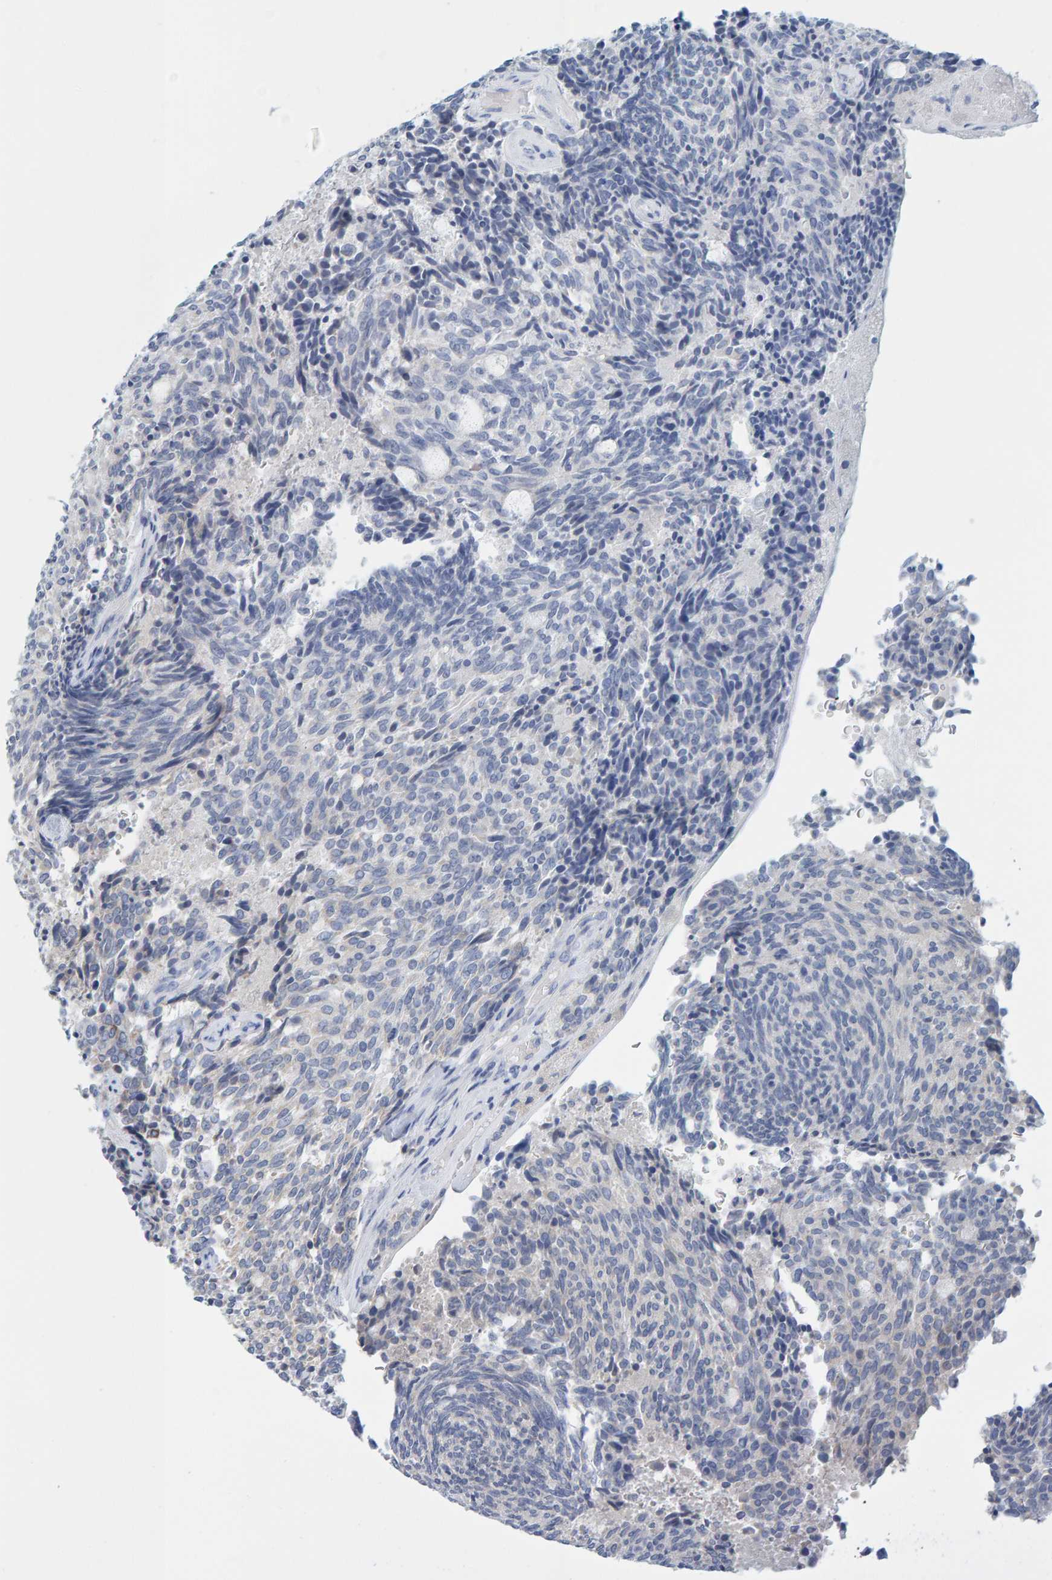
{"staining": {"intensity": "negative", "quantity": "none", "location": "none"}, "tissue": "carcinoid", "cell_type": "Tumor cells", "image_type": "cancer", "snomed": [{"axis": "morphology", "description": "Carcinoid, malignant, NOS"}, {"axis": "topography", "description": "Pancreas"}], "caption": "Carcinoid (malignant) was stained to show a protein in brown. There is no significant expression in tumor cells. Brightfield microscopy of immunohistochemistry stained with DAB (brown) and hematoxylin (blue), captured at high magnification.", "gene": "TATDN1", "patient": {"sex": "female", "age": 54}}